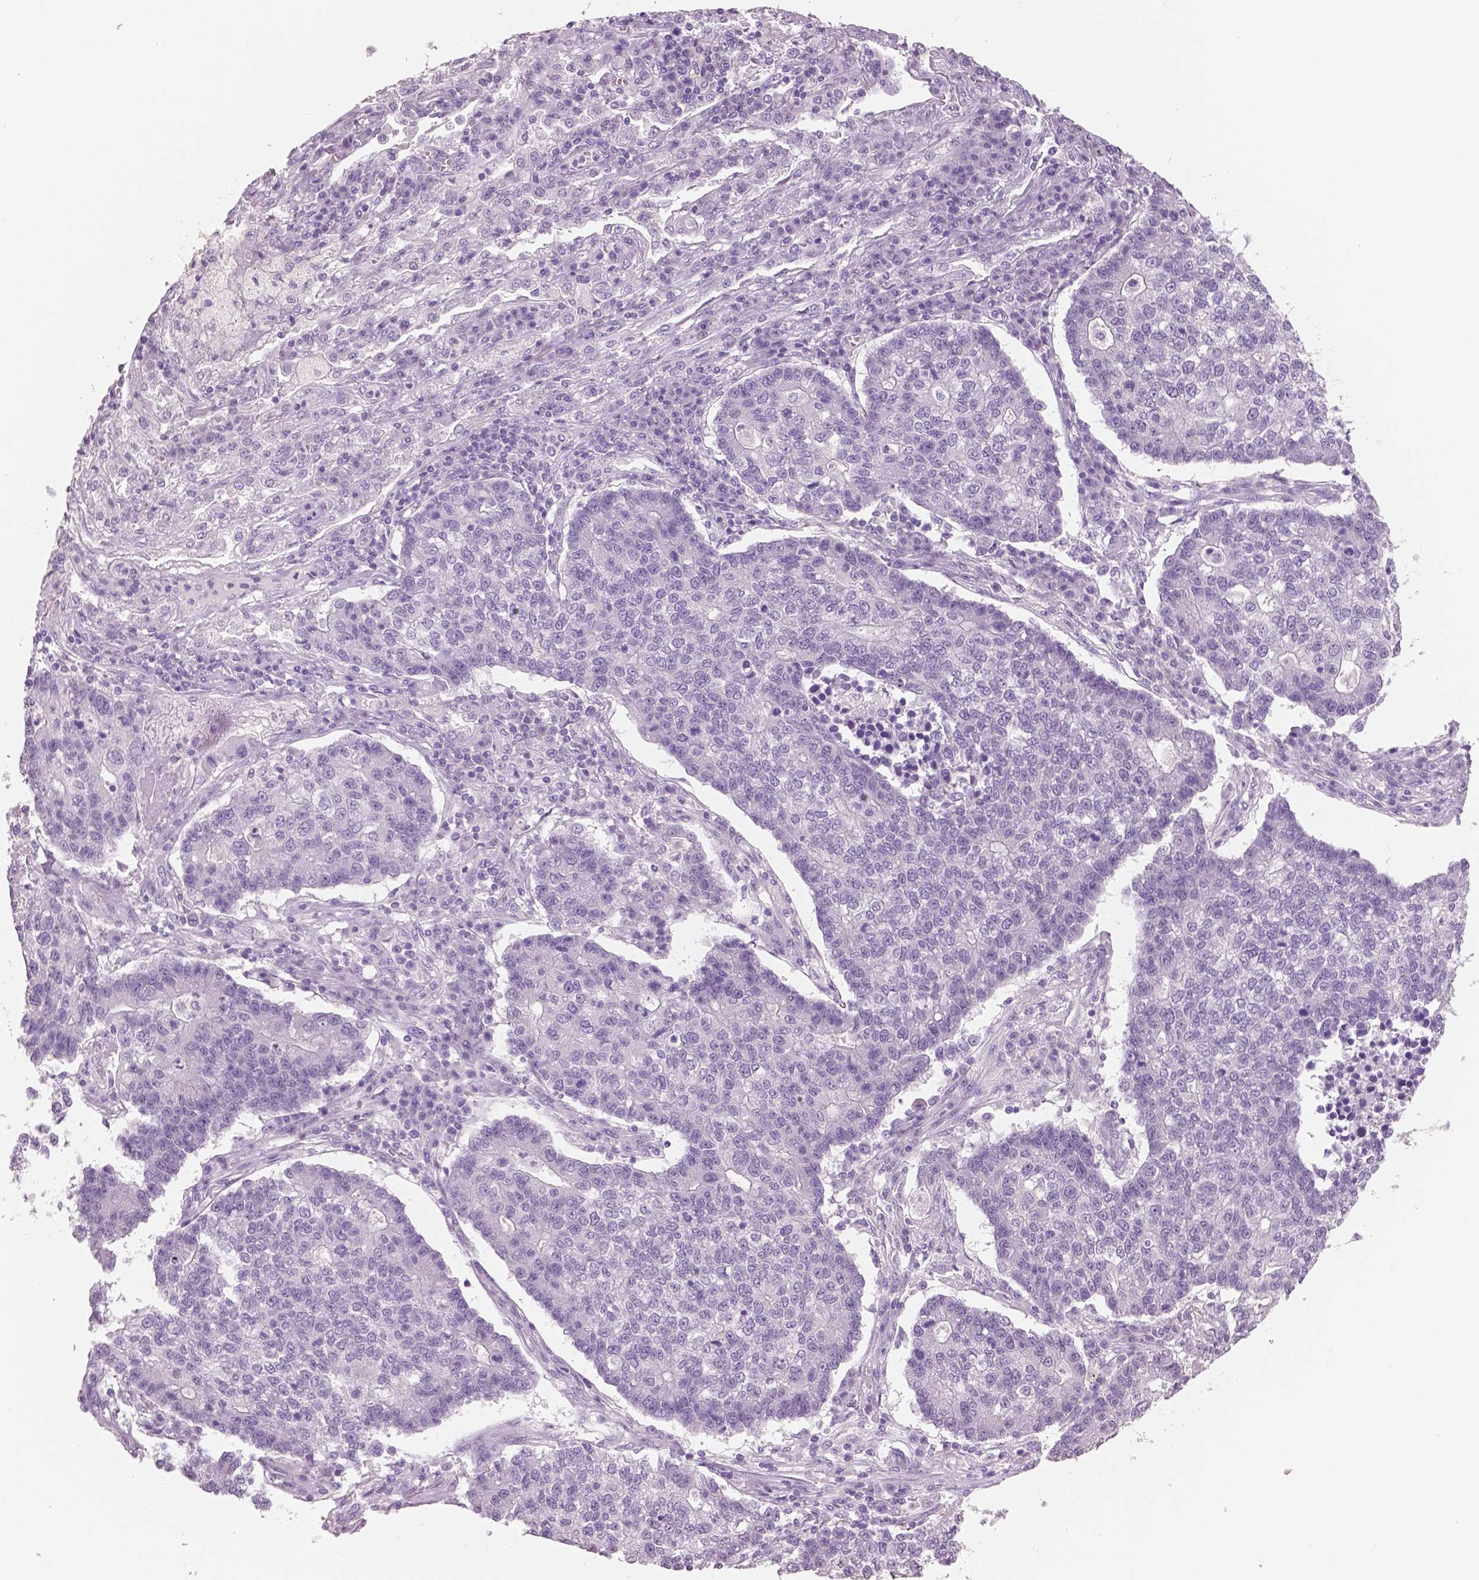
{"staining": {"intensity": "negative", "quantity": "none", "location": "none"}, "tissue": "lung cancer", "cell_type": "Tumor cells", "image_type": "cancer", "snomed": [{"axis": "morphology", "description": "Adenocarcinoma, NOS"}, {"axis": "topography", "description": "Lung"}], "caption": "DAB (3,3'-diaminobenzidine) immunohistochemical staining of human lung cancer (adenocarcinoma) demonstrates no significant expression in tumor cells. (Stains: DAB IHC with hematoxylin counter stain, Microscopy: brightfield microscopy at high magnification).", "gene": "NECAB2", "patient": {"sex": "male", "age": 57}}